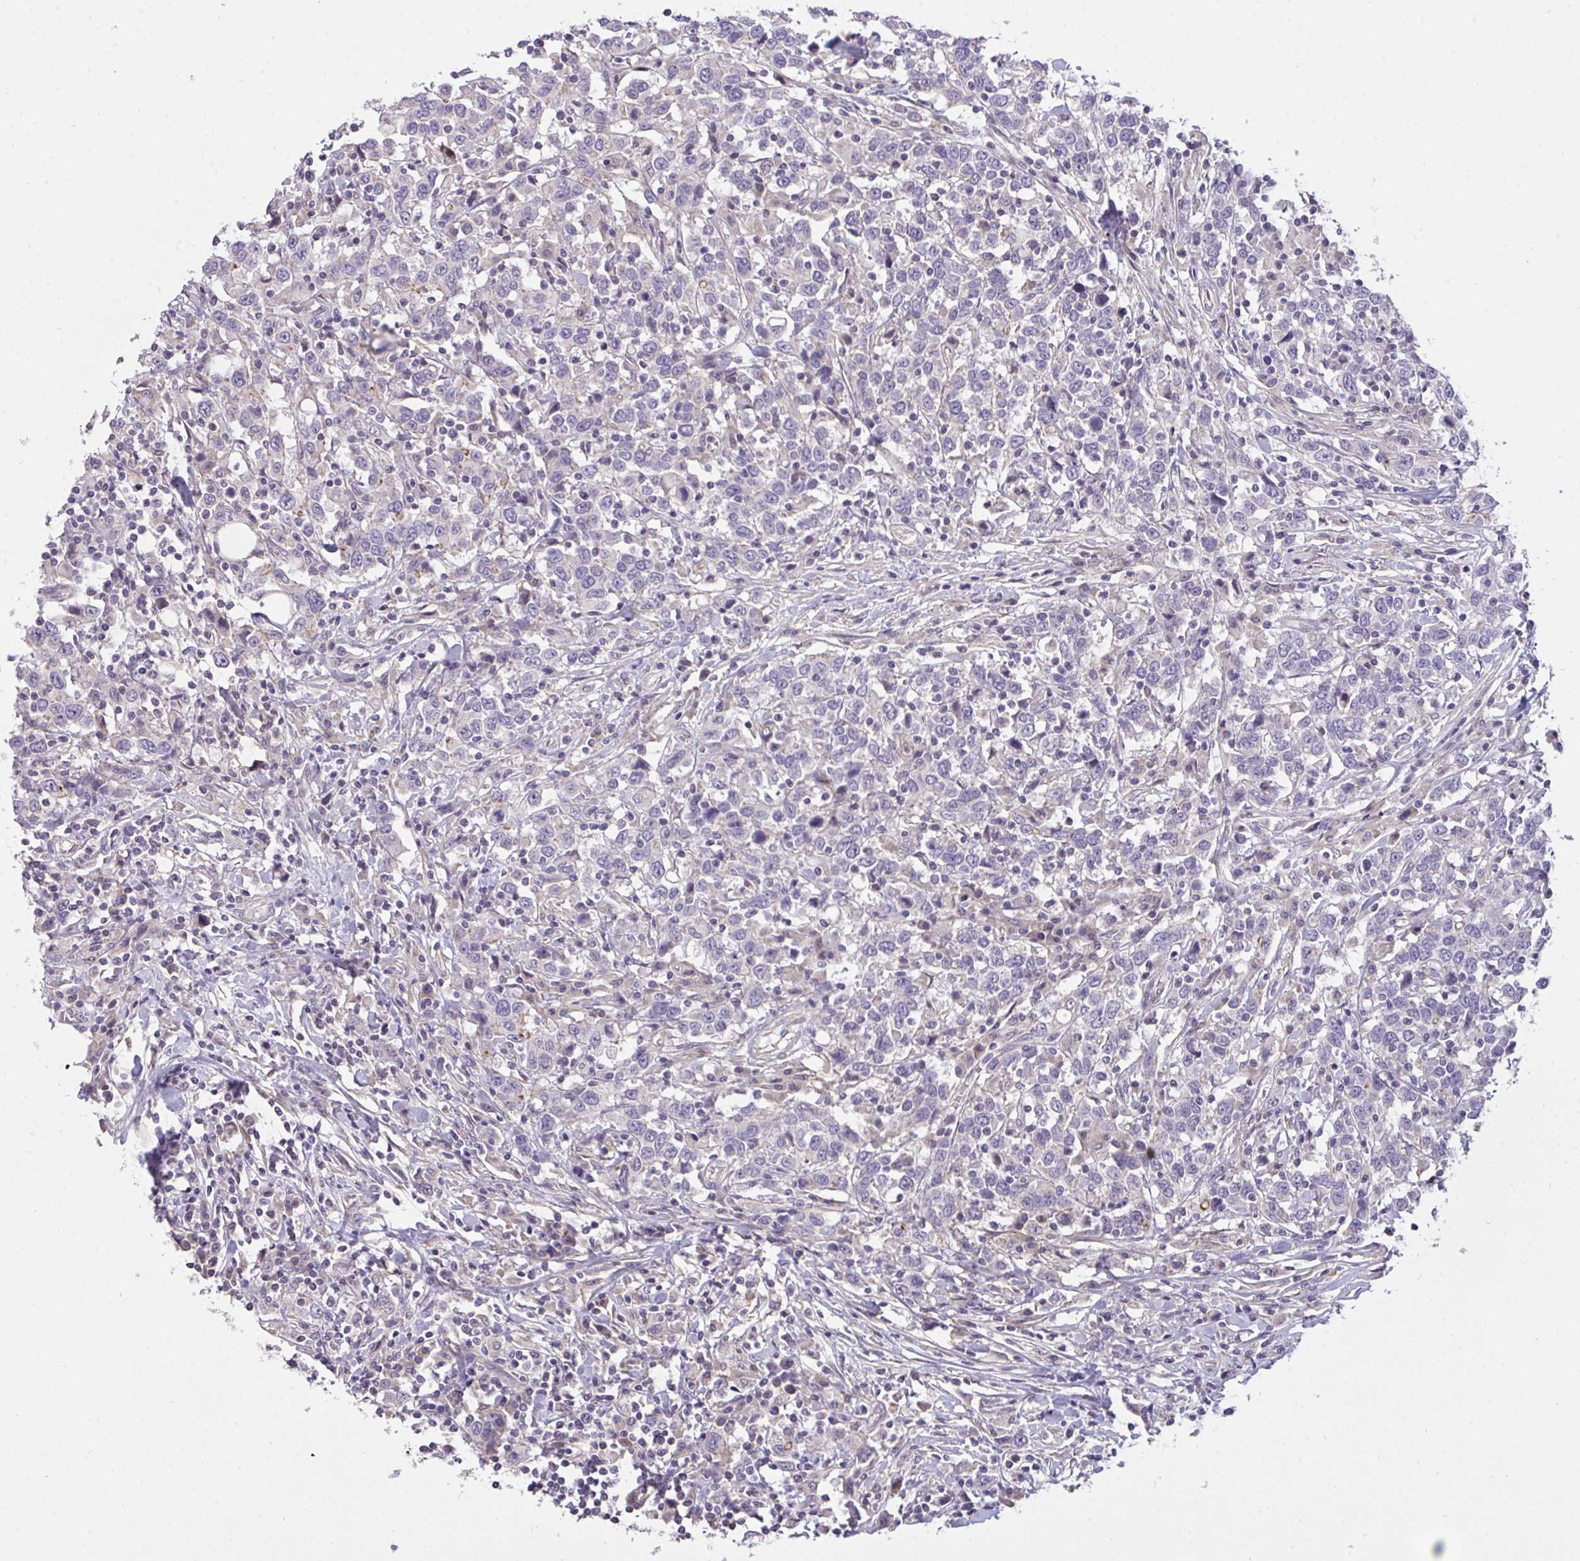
{"staining": {"intensity": "negative", "quantity": "none", "location": "none"}, "tissue": "urothelial cancer", "cell_type": "Tumor cells", "image_type": "cancer", "snomed": [{"axis": "morphology", "description": "Urothelial carcinoma, High grade"}, {"axis": "topography", "description": "Urinary bladder"}], "caption": "Tumor cells show no significant staining in high-grade urothelial carcinoma.", "gene": "C19orf54", "patient": {"sex": "male", "age": 61}}